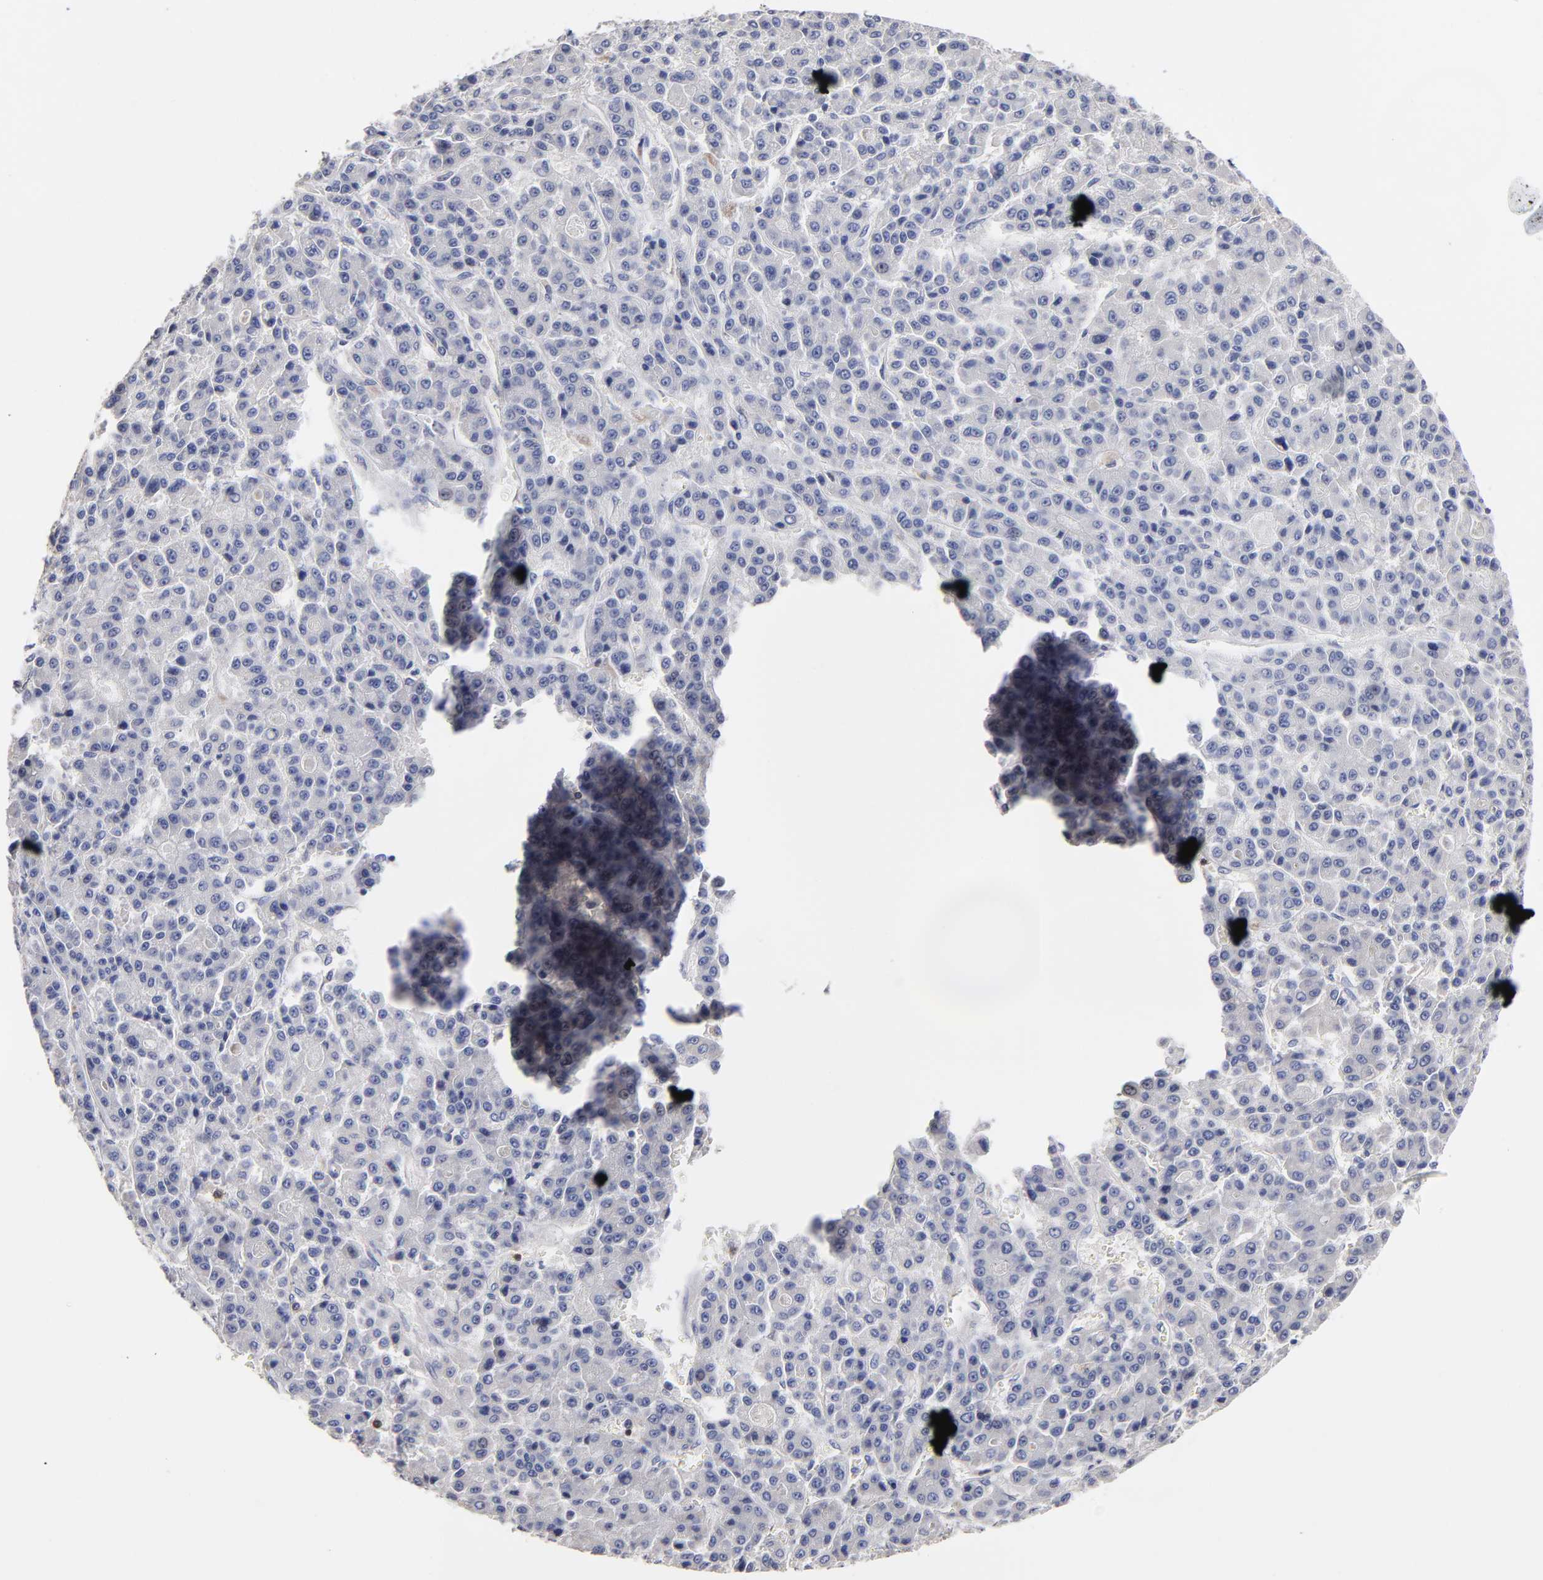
{"staining": {"intensity": "negative", "quantity": "none", "location": "none"}, "tissue": "liver cancer", "cell_type": "Tumor cells", "image_type": "cancer", "snomed": [{"axis": "morphology", "description": "Carcinoma, Hepatocellular, NOS"}, {"axis": "topography", "description": "Liver"}], "caption": "DAB (3,3'-diaminobenzidine) immunohistochemical staining of human liver cancer (hepatocellular carcinoma) reveals no significant staining in tumor cells.", "gene": "TRAT1", "patient": {"sex": "male", "age": 70}}